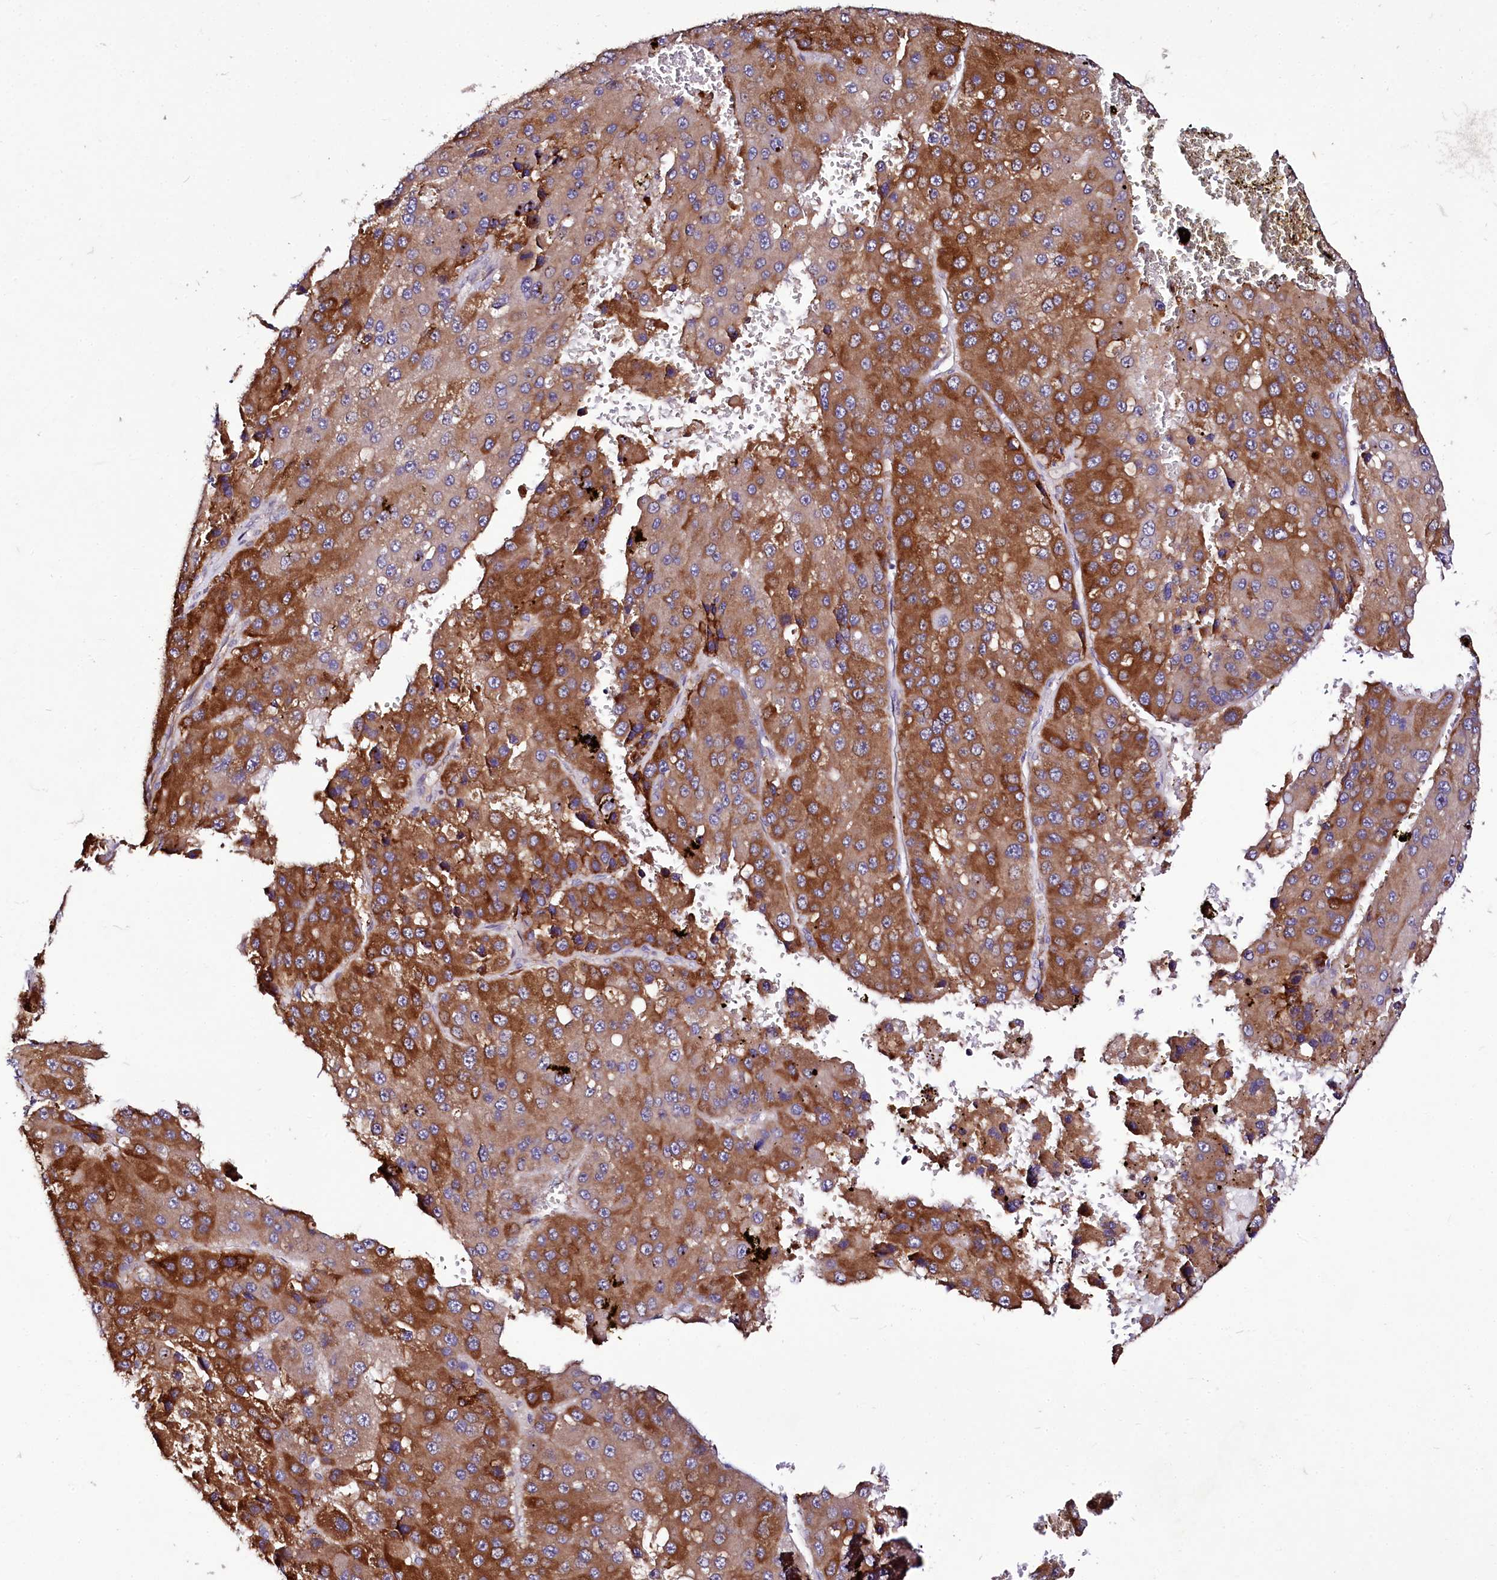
{"staining": {"intensity": "strong", "quantity": "25%-75%", "location": "cytoplasmic/membranous"}, "tissue": "liver cancer", "cell_type": "Tumor cells", "image_type": "cancer", "snomed": [{"axis": "morphology", "description": "Carcinoma, Hepatocellular, NOS"}, {"axis": "topography", "description": "Liver"}], "caption": "Immunohistochemical staining of human liver cancer reveals high levels of strong cytoplasmic/membranous protein expression in about 25%-75% of tumor cells. (DAB (3,3'-diaminobenzidine) IHC, brown staining for protein, blue staining for nuclei).", "gene": "ZC3H12C", "patient": {"sex": "female", "age": 73}}